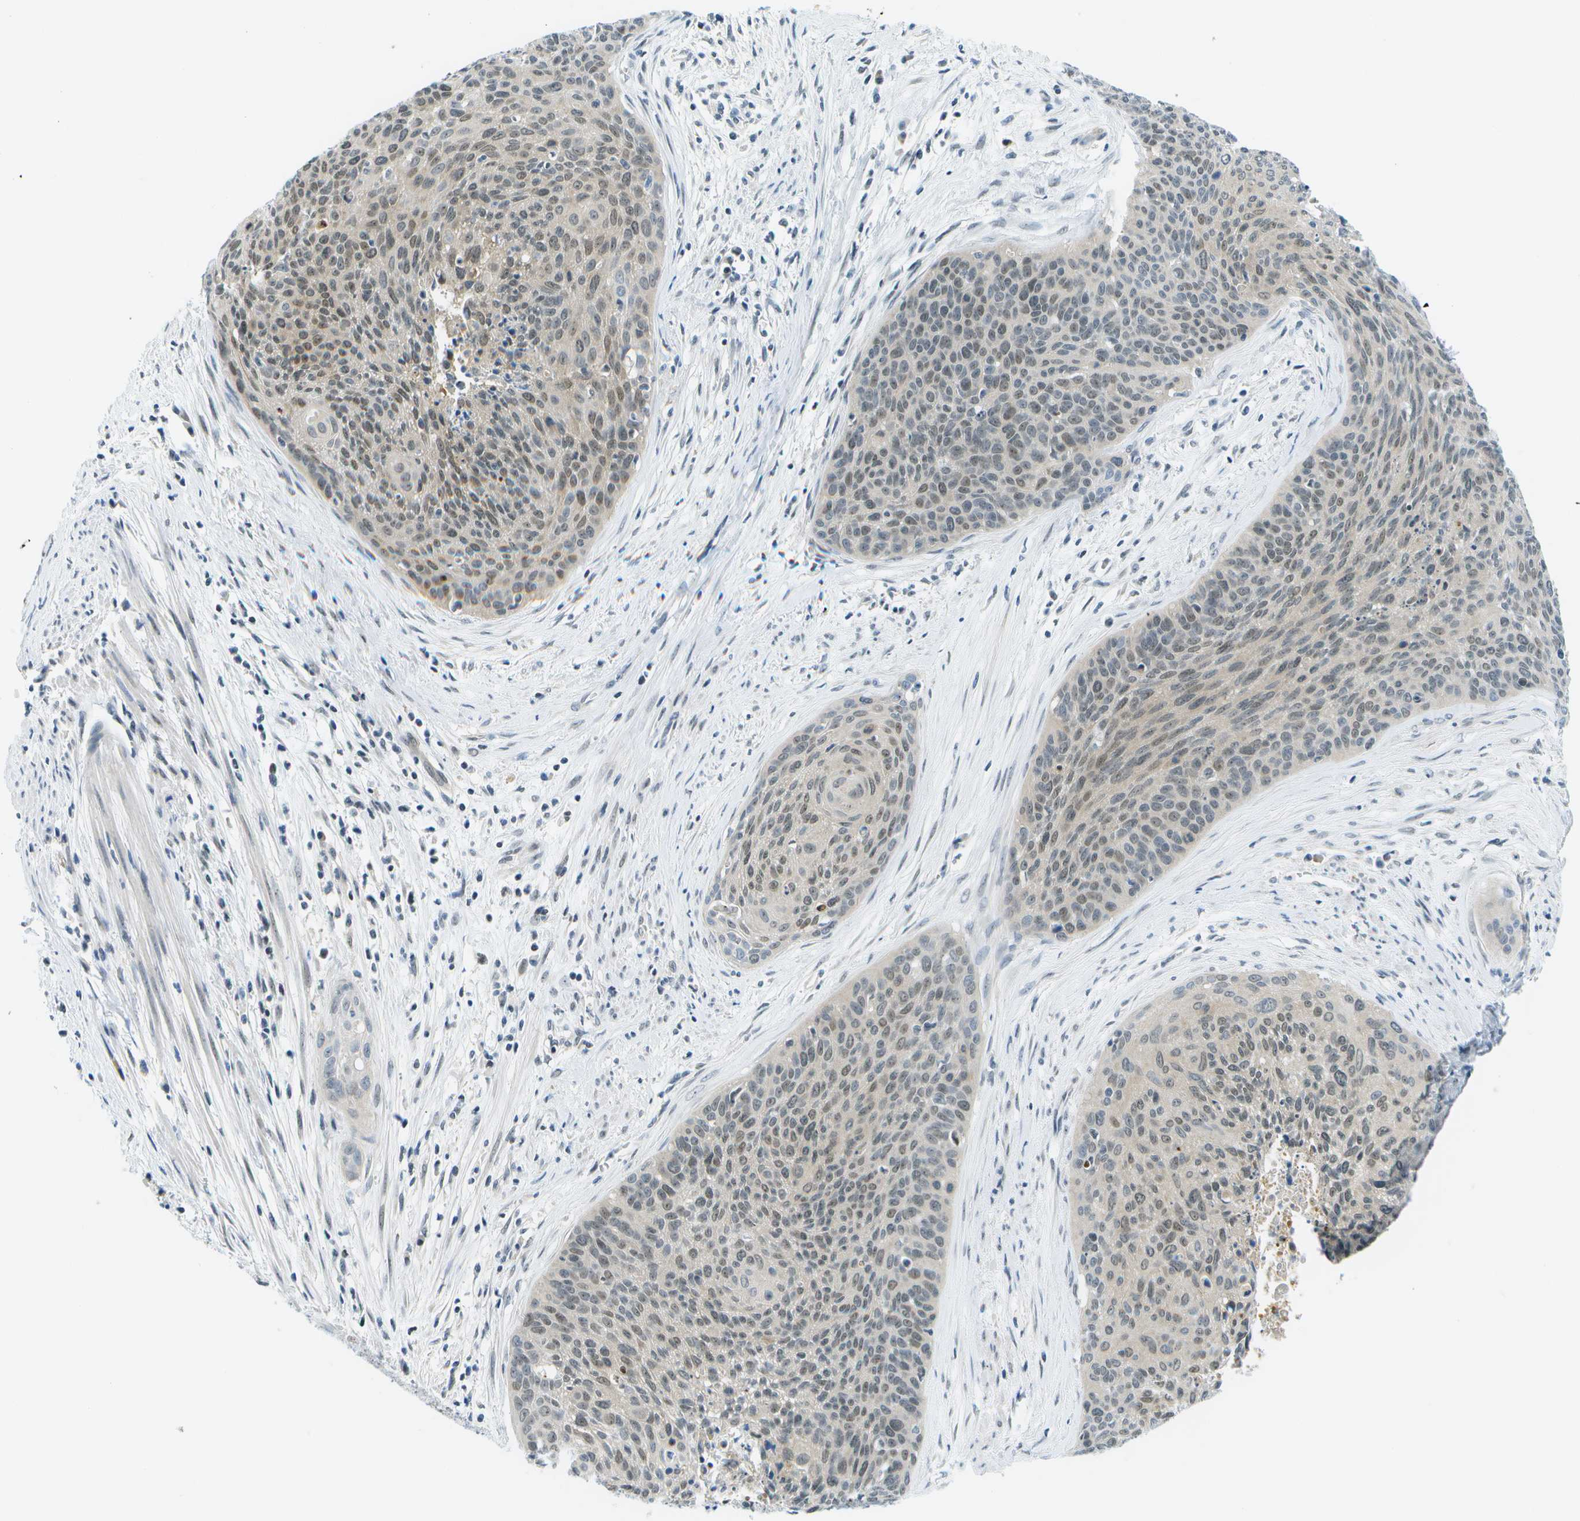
{"staining": {"intensity": "weak", "quantity": "25%-75%", "location": "nuclear"}, "tissue": "cervical cancer", "cell_type": "Tumor cells", "image_type": "cancer", "snomed": [{"axis": "morphology", "description": "Squamous cell carcinoma, NOS"}, {"axis": "topography", "description": "Cervix"}], "caption": "Weak nuclear protein staining is seen in about 25%-75% of tumor cells in cervical cancer (squamous cell carcinoma). (DAB (3,3'-diaminobenzidine) IHC with brightfield microscopy, high magnification).", "gene": "PITHD1", "patient": {"sex": "female", "age": 55}}